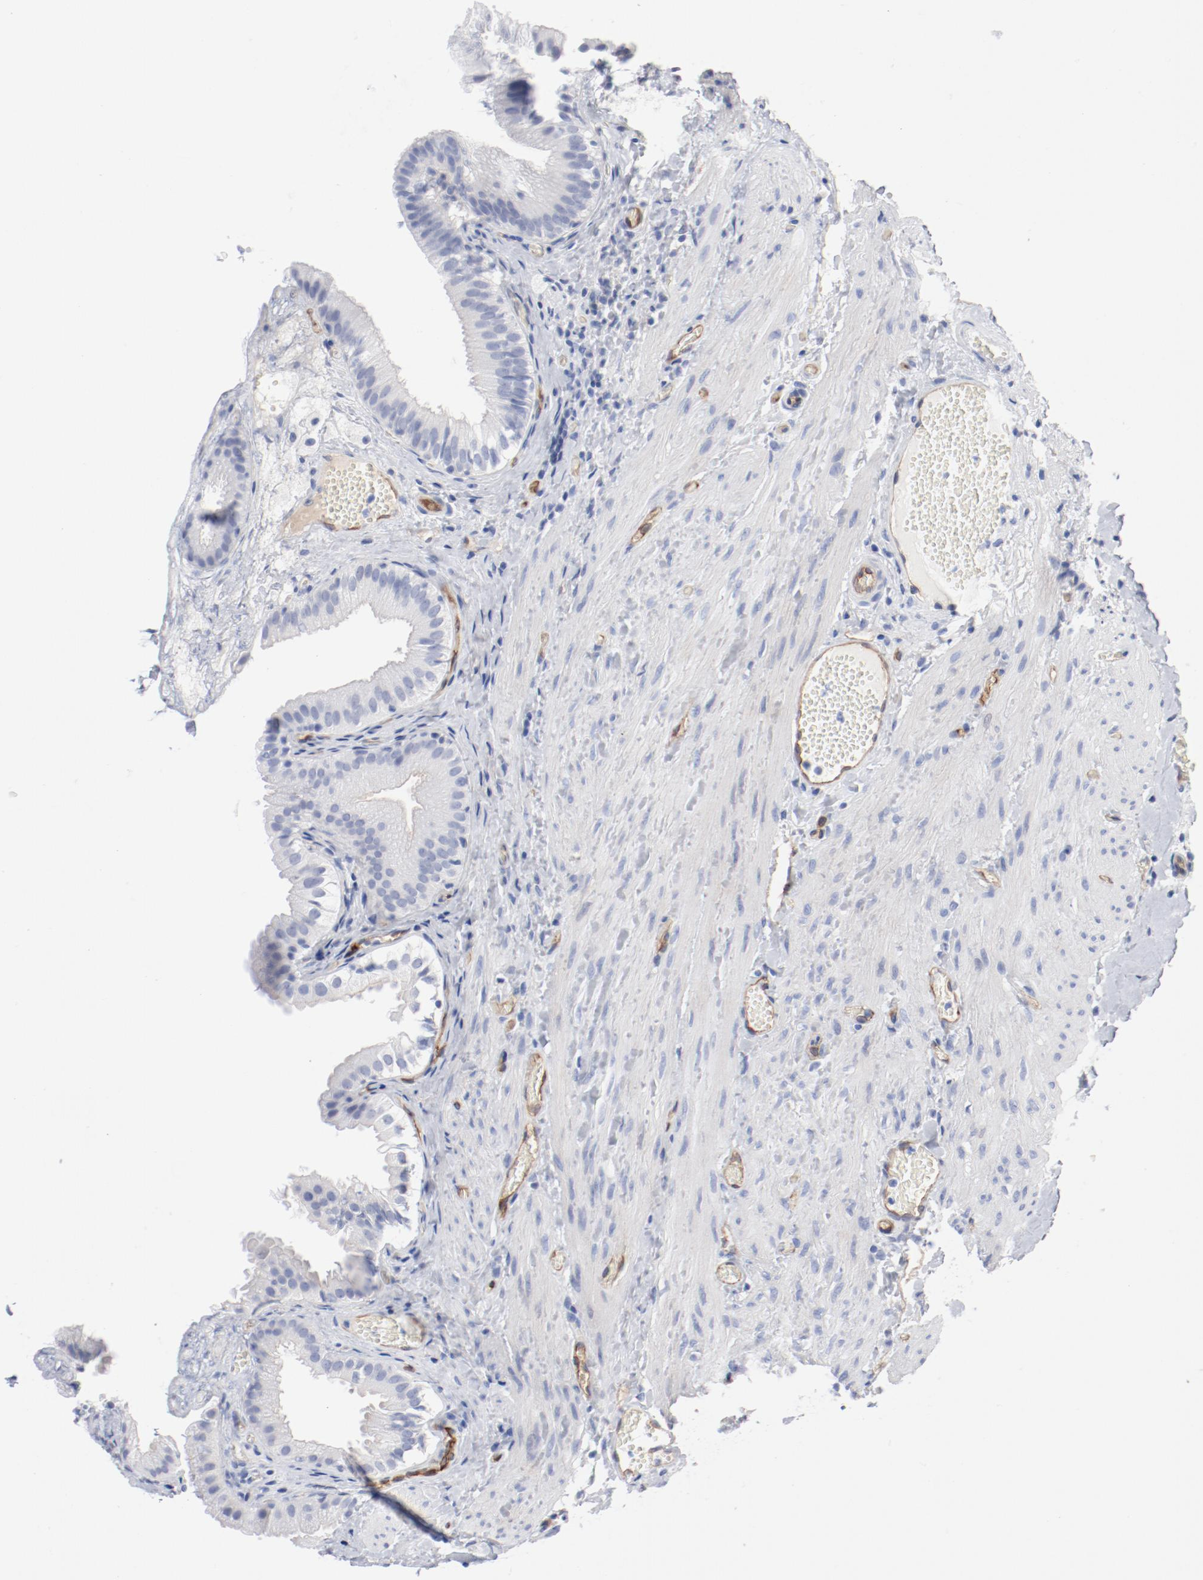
{"staining": {"intensity": "negative", "quantity": "none", "location": "none"}, "tissue": "gallbladder", "cell_type": "Glandular cells", "image_type": "normal", "snomed": [{"axis": "morphology", "description": "Normal tissue, NOS"}, {"axis": "topography", "description": "Gallbladder"}], "caption": "An immunohistochemistry (IHC) image of normal gallbladder is shown. There is no staining in glandular cells of gallbladder.", "gene": "SHANK3", "patient": {"sex": "female", "age": 24}}